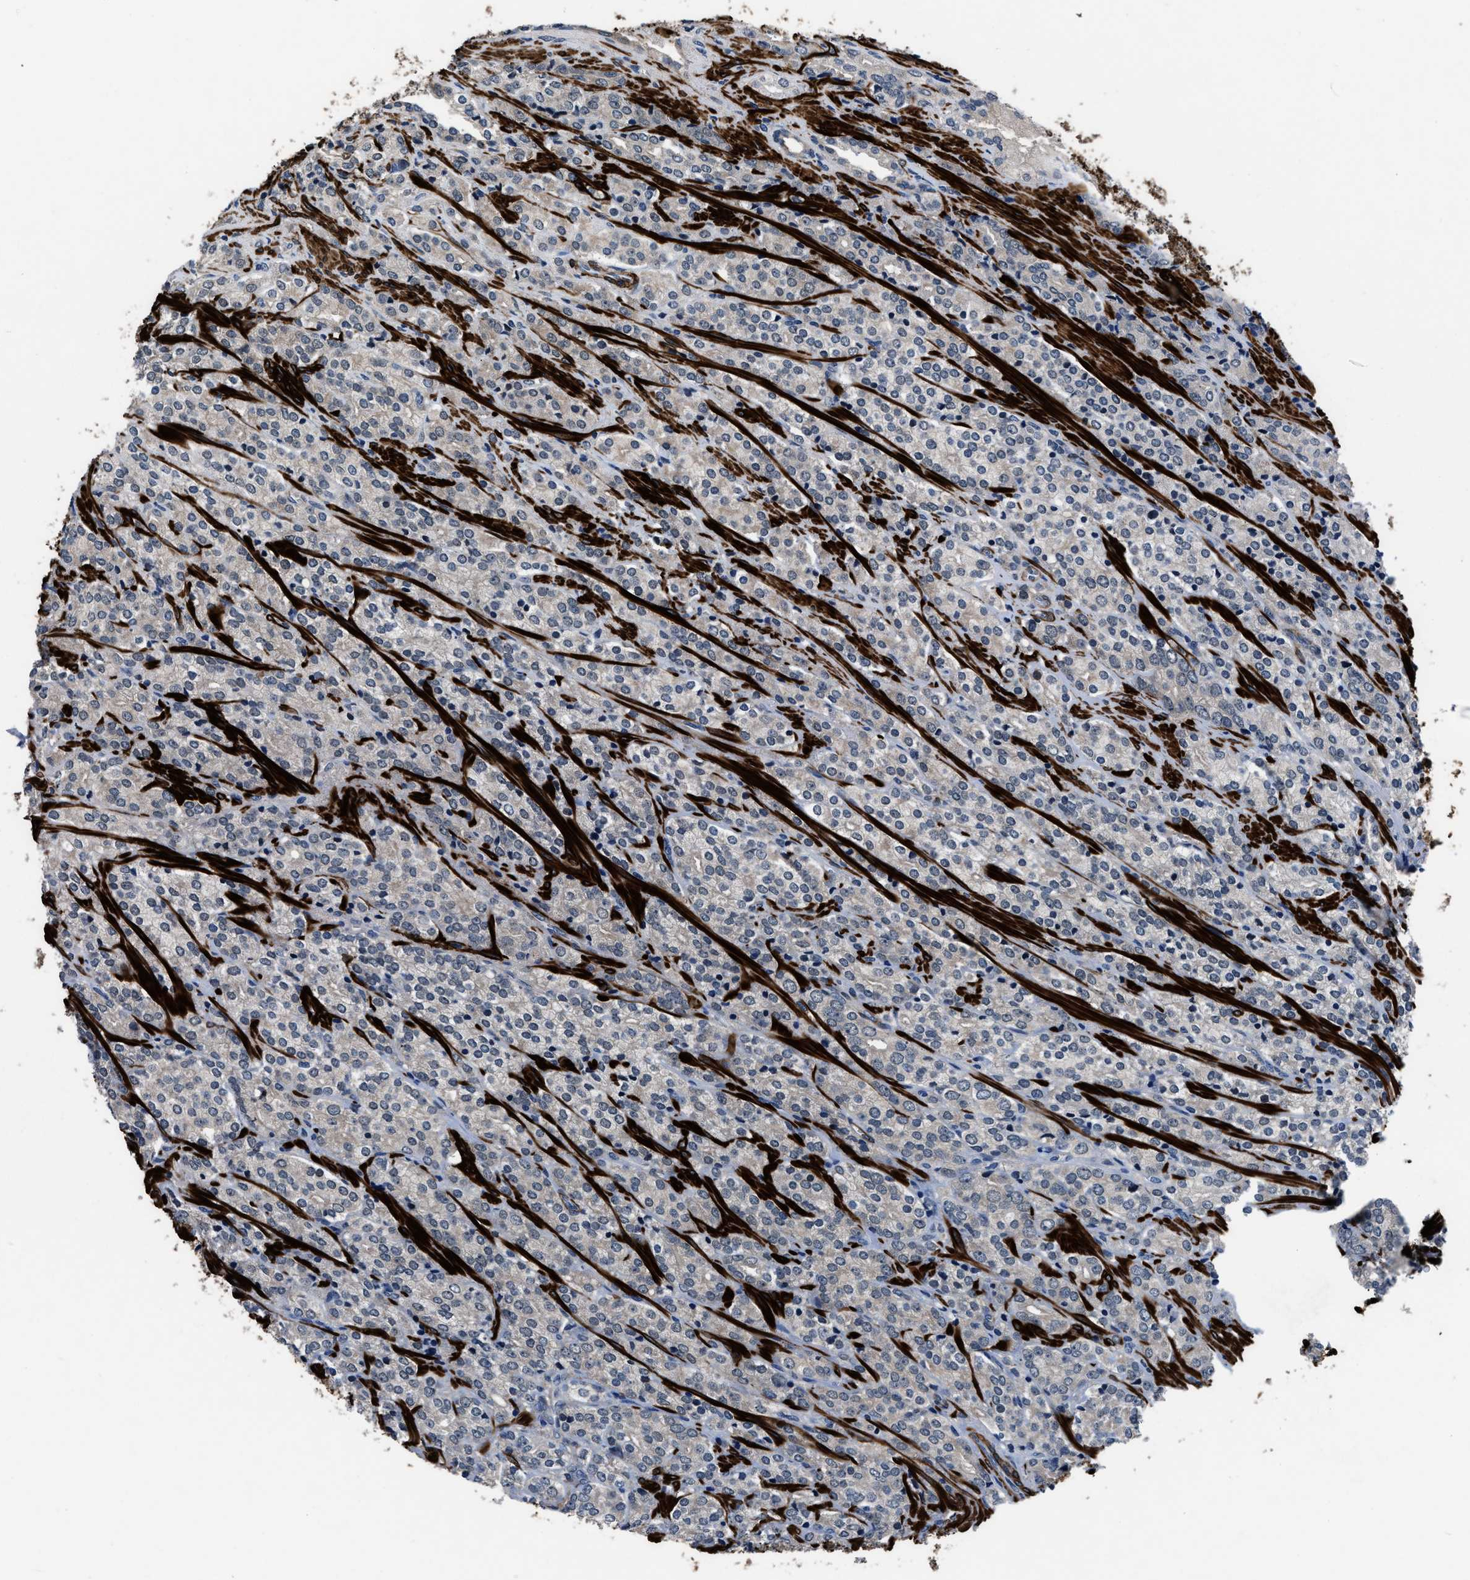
{"staining": {"intensity": "weak", "quantity": "<25%", "location": "cytoplasmic/membranous"}, "tissue": "prostate cancer", "cell_type": "Tumor cells", "image_type": "cancer", "snomed": [{"axis": "morphology", "description": "Adenocarcinoma, High grade"}, {"axis": "topography", "description": "Prostate"}], "caption": "Prostate high-grade adenocarcinoma was stained to show a protein in brown. There is no significant positivity in tumor cells. Nuclei are stained in blue.", "gene": "LANCL2", "patient": {"sex": "male", "age": 71}}